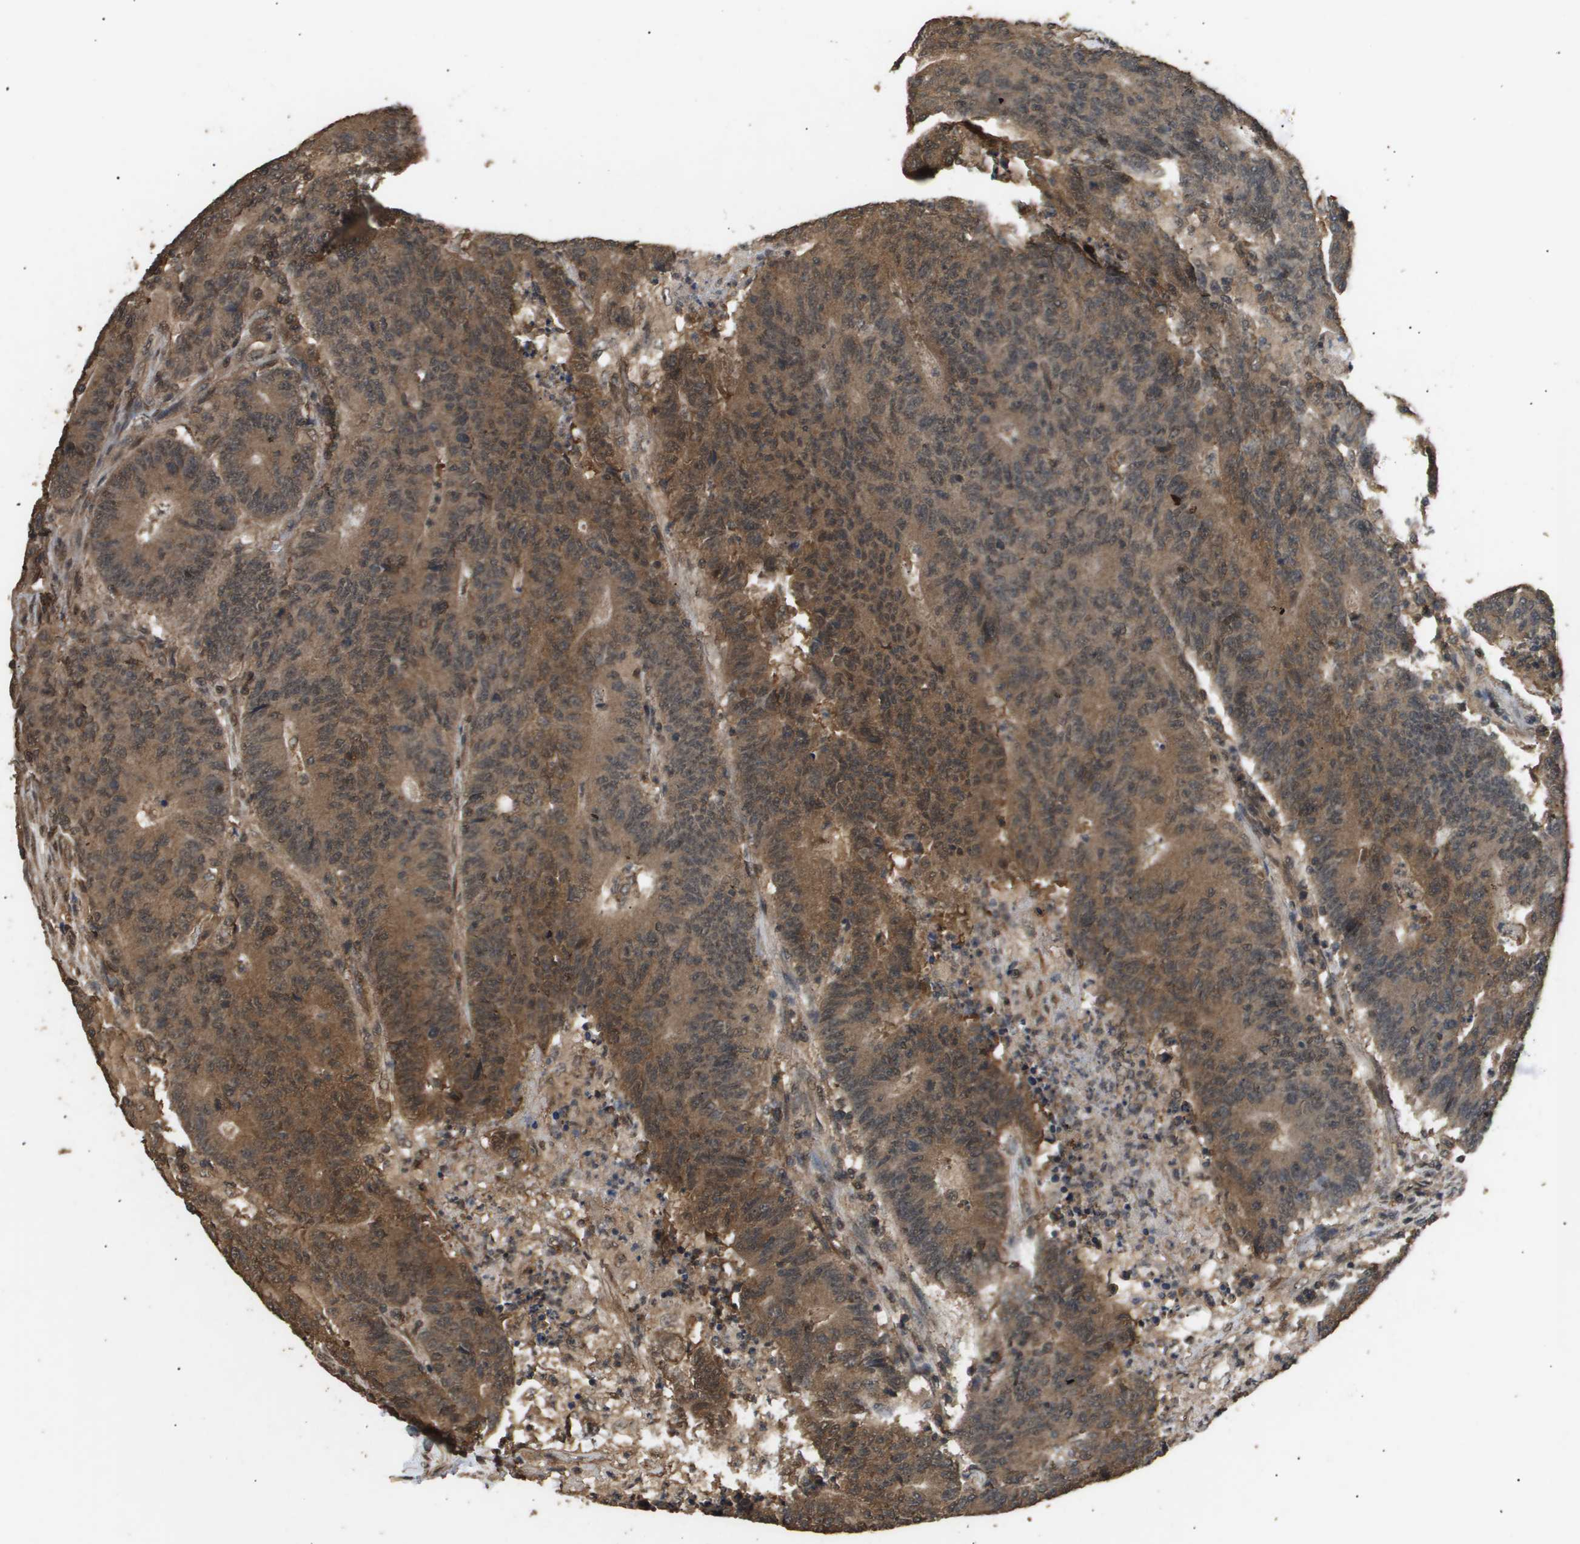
{"staining": {"intensity": "moderate", "quantity": ">75%", "location": "cytoplasmic/membranous,nuclear"}, "tissue": "colorectal cancer", "cell_type": "Tumor cells", "image_type": "cancer", "snomed": [{"axis": "morphology", "description": "Normal tissue, NOS"}, {"axis": "morphology", "description": "Adenocarcinoma, NOS"}, {"axis": "topography", "description": "Colon"}], "caption": "Immunohistochemistry (IHC) of adenocarcinoma (colorectal) exhibits medium levels of moderate cytoplasmic/membranous and nuclear expression in approximately >75% of tumor cells. (brown staining indicates protein expression, while blue staining denotes nuclei).", "gene": "ING1", "patient": {"sex": "female", "age": 75}}